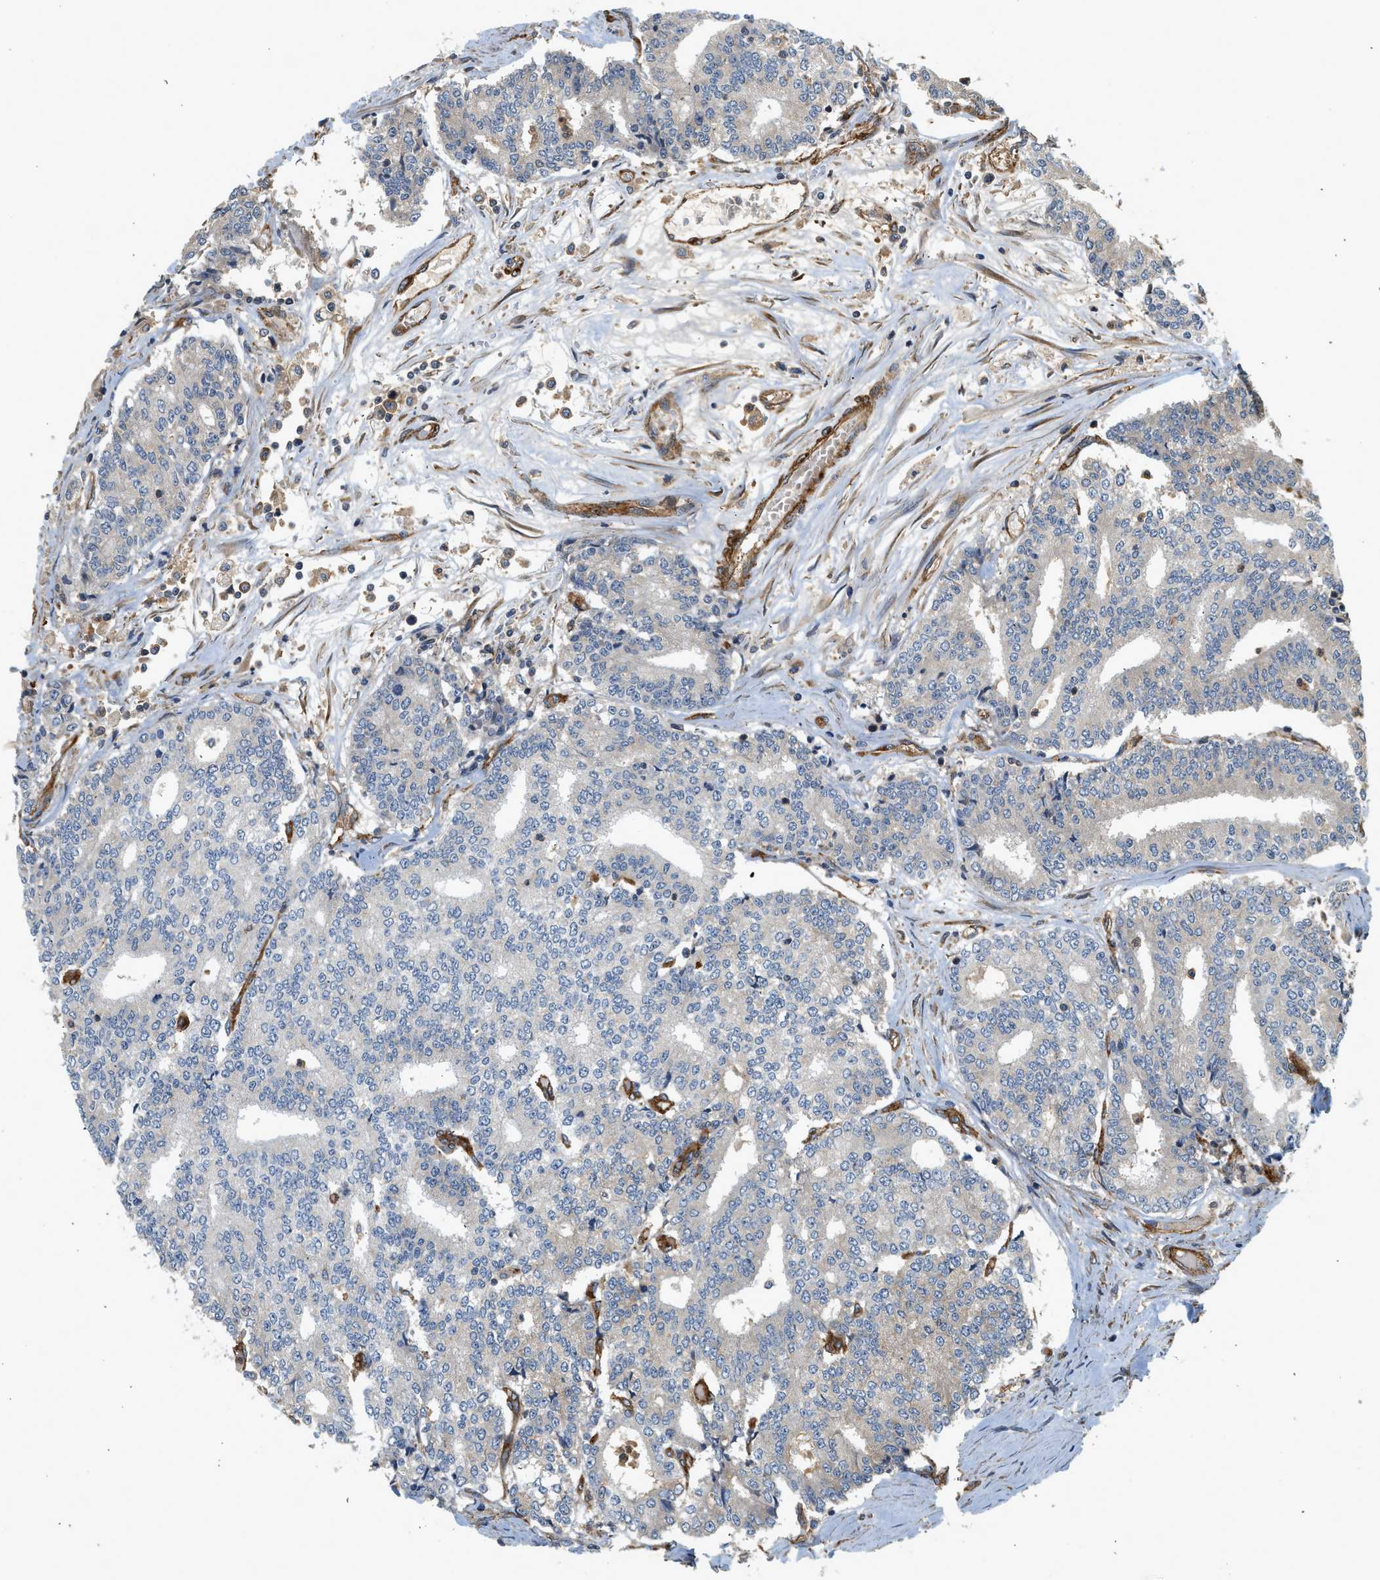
{"staining": {"intensity": "negative", "quantity": "none", "location": "none"}, "tissue": "prostate cancer", "cell_type": "Tumor cells", "image_type": "cancer", "snomed": [{"axis": "morphology", "description": "Normal tissue, NOS"}, {"axis": "morphology", "description": "Adenocarcinoma, High grade"}, {"axis": "topography", "description": "Prostate"}, {"axis": "topography", "description": "Seminal veicle"}], "caption": "This micrograph is of prostate cancer stained with IHC to label a protein in brown with the nuclei are counter-stained blue. There is no staining in tumor cells. (DAB (3,3'-diaminobenzidine) immunohistochemistry, high magnification).", "gene": "HIP1", "patient": {"sex": "male", "age": 55}}